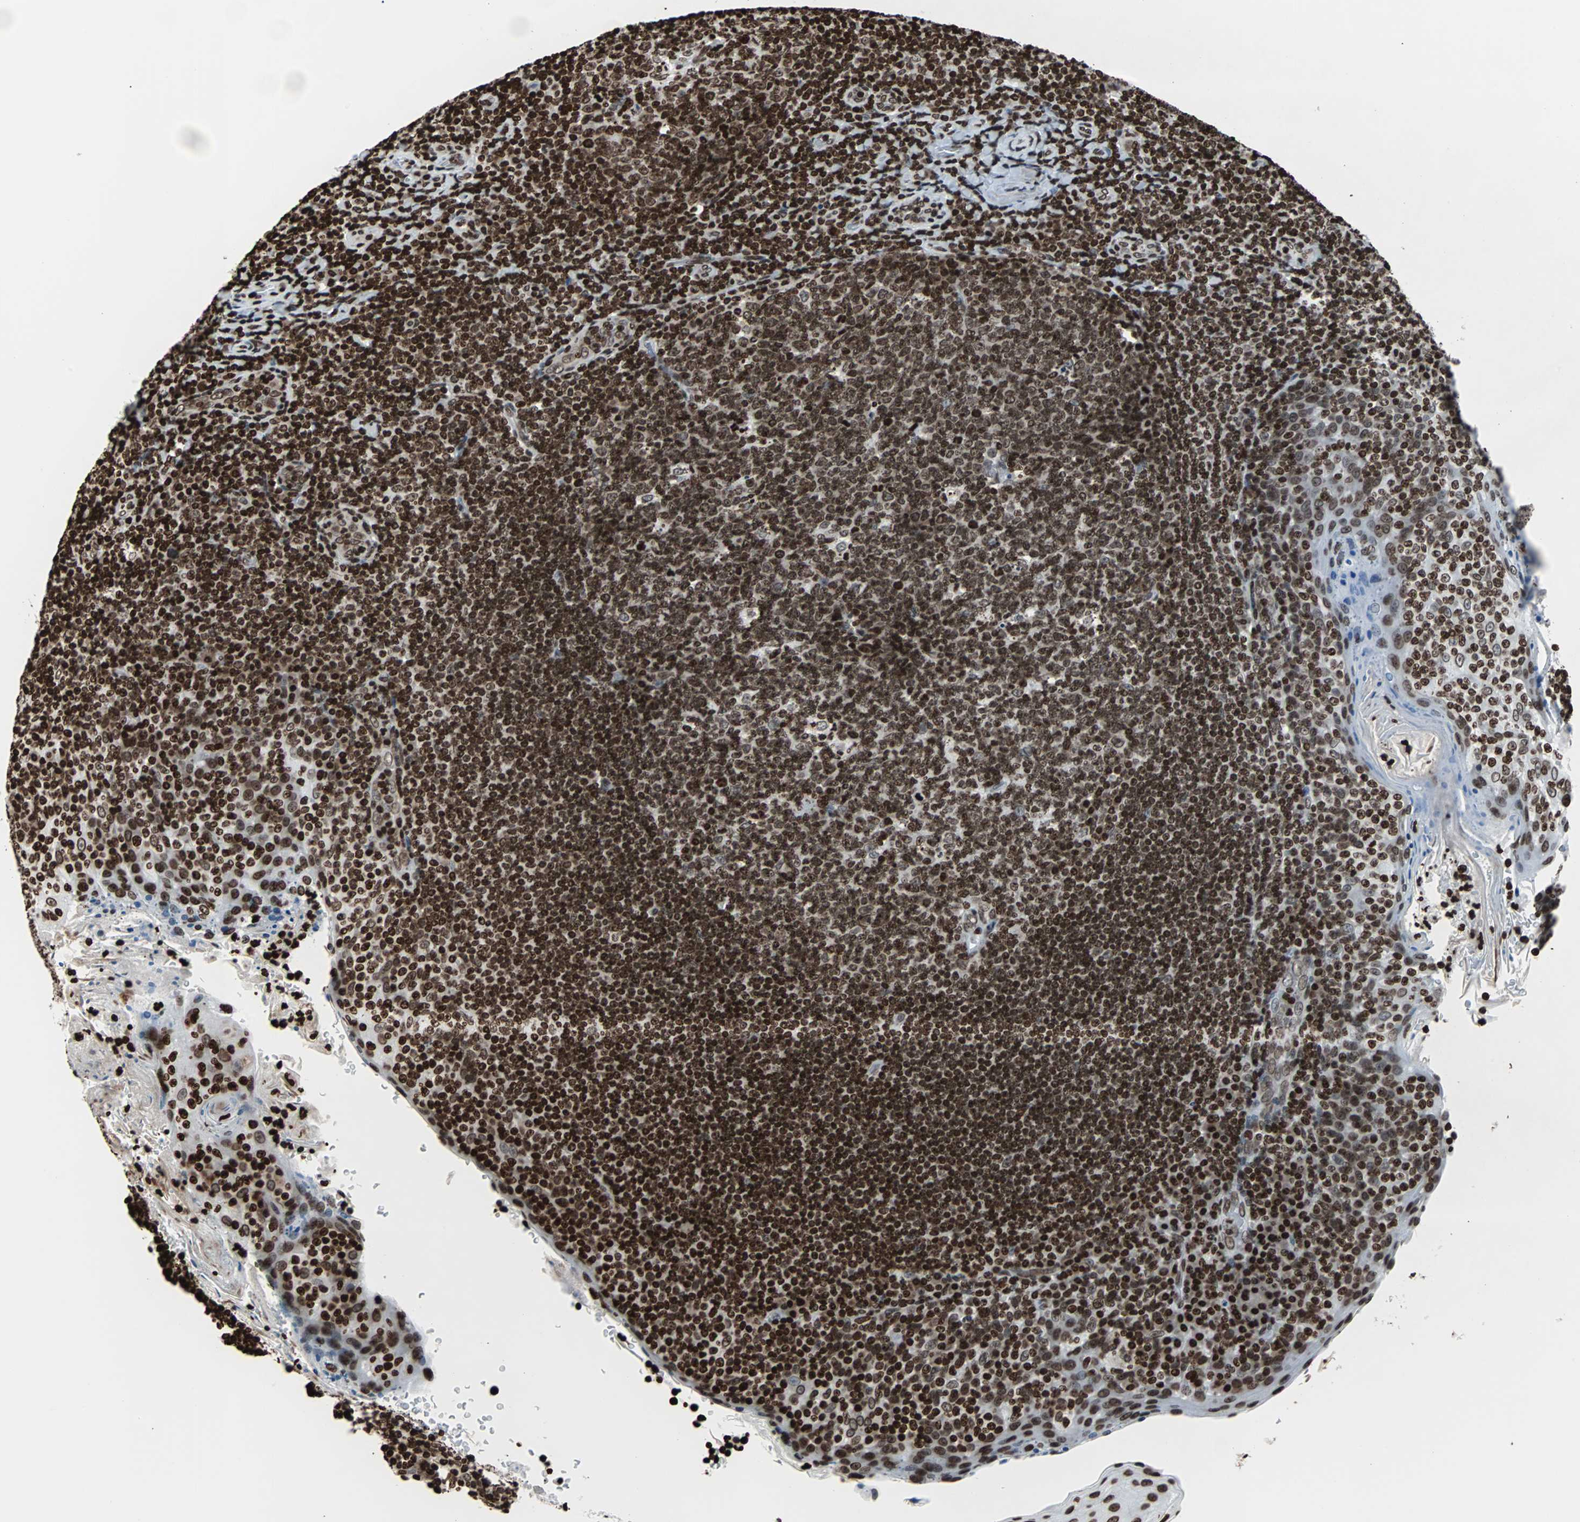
{"staining": {"intensity": "strong", "quantity": ">75%", "location": "nuclear"}, "tissue": "tonsil", "cell_type": "Germinal center cells", "image_type": "normal", "snomed": [{"axis": "morphology", "description": "Normal tissue, NOS"}, {"axis": "topography", "description": "Tonsil"}], "caption": "The immunohistochemical stain shows strong nuclear expression in germinal center cells of normal tonsil.", "gene": "H2BC18", "patient": {"sex": "male", "age": 17}}